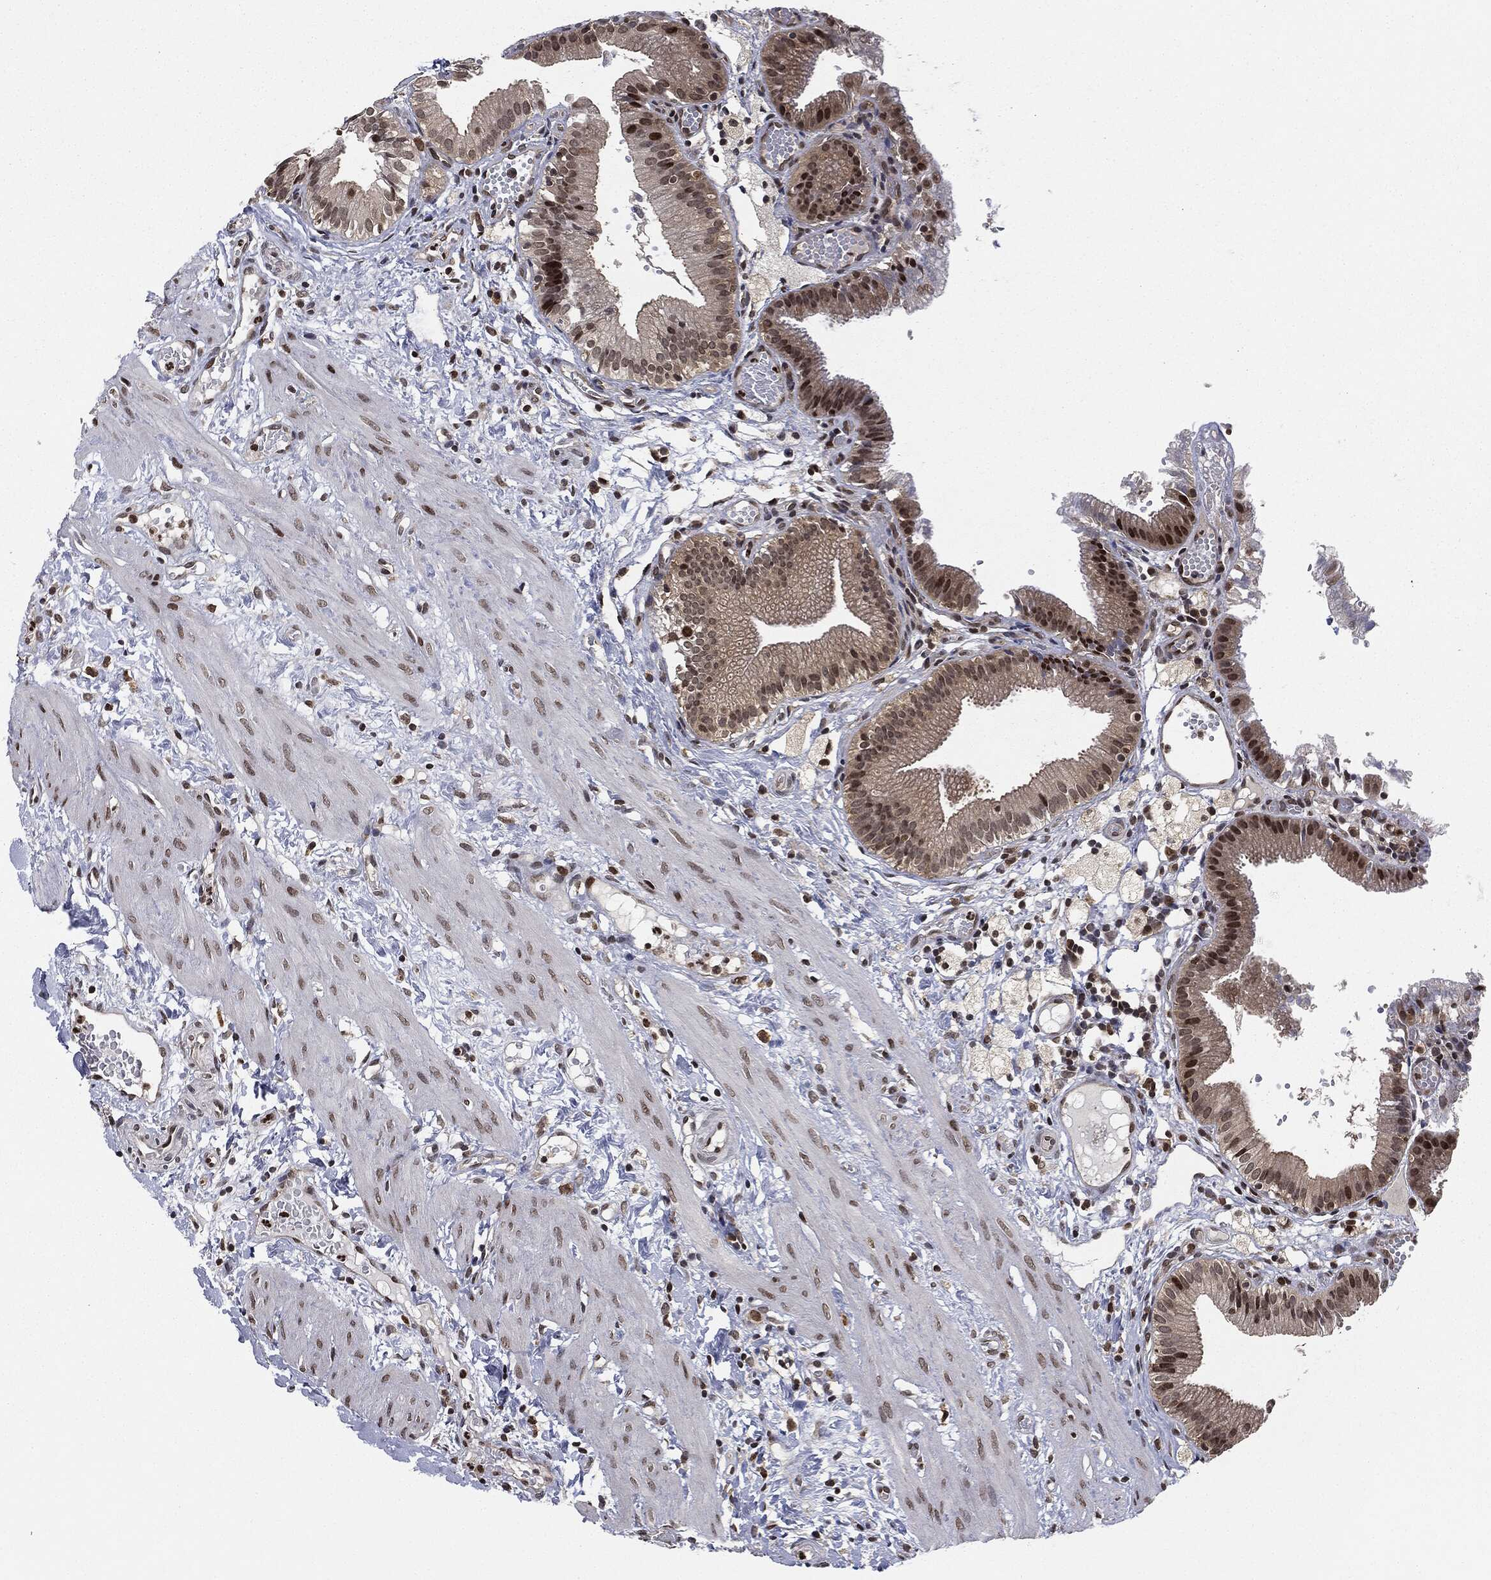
{"staining": {"intensity": "strong", "quantity": "25%-75%", "location": "nuclear"}, "tissue": "gallbladder", "cell_type": "Glandular cells", "image_type": "normal", "snomed": [{"axis": "morphology", "description": "Normal tissue, NOS"}, {"axis": "topography", "description": "Gallbladder"}], "caption": "Strong nuclear expression is present in about 25%-75% of glandular cells in normal gallbladder.", "gene": "TBC1D22A", "patient": {"sex": "female", "age": 24}}